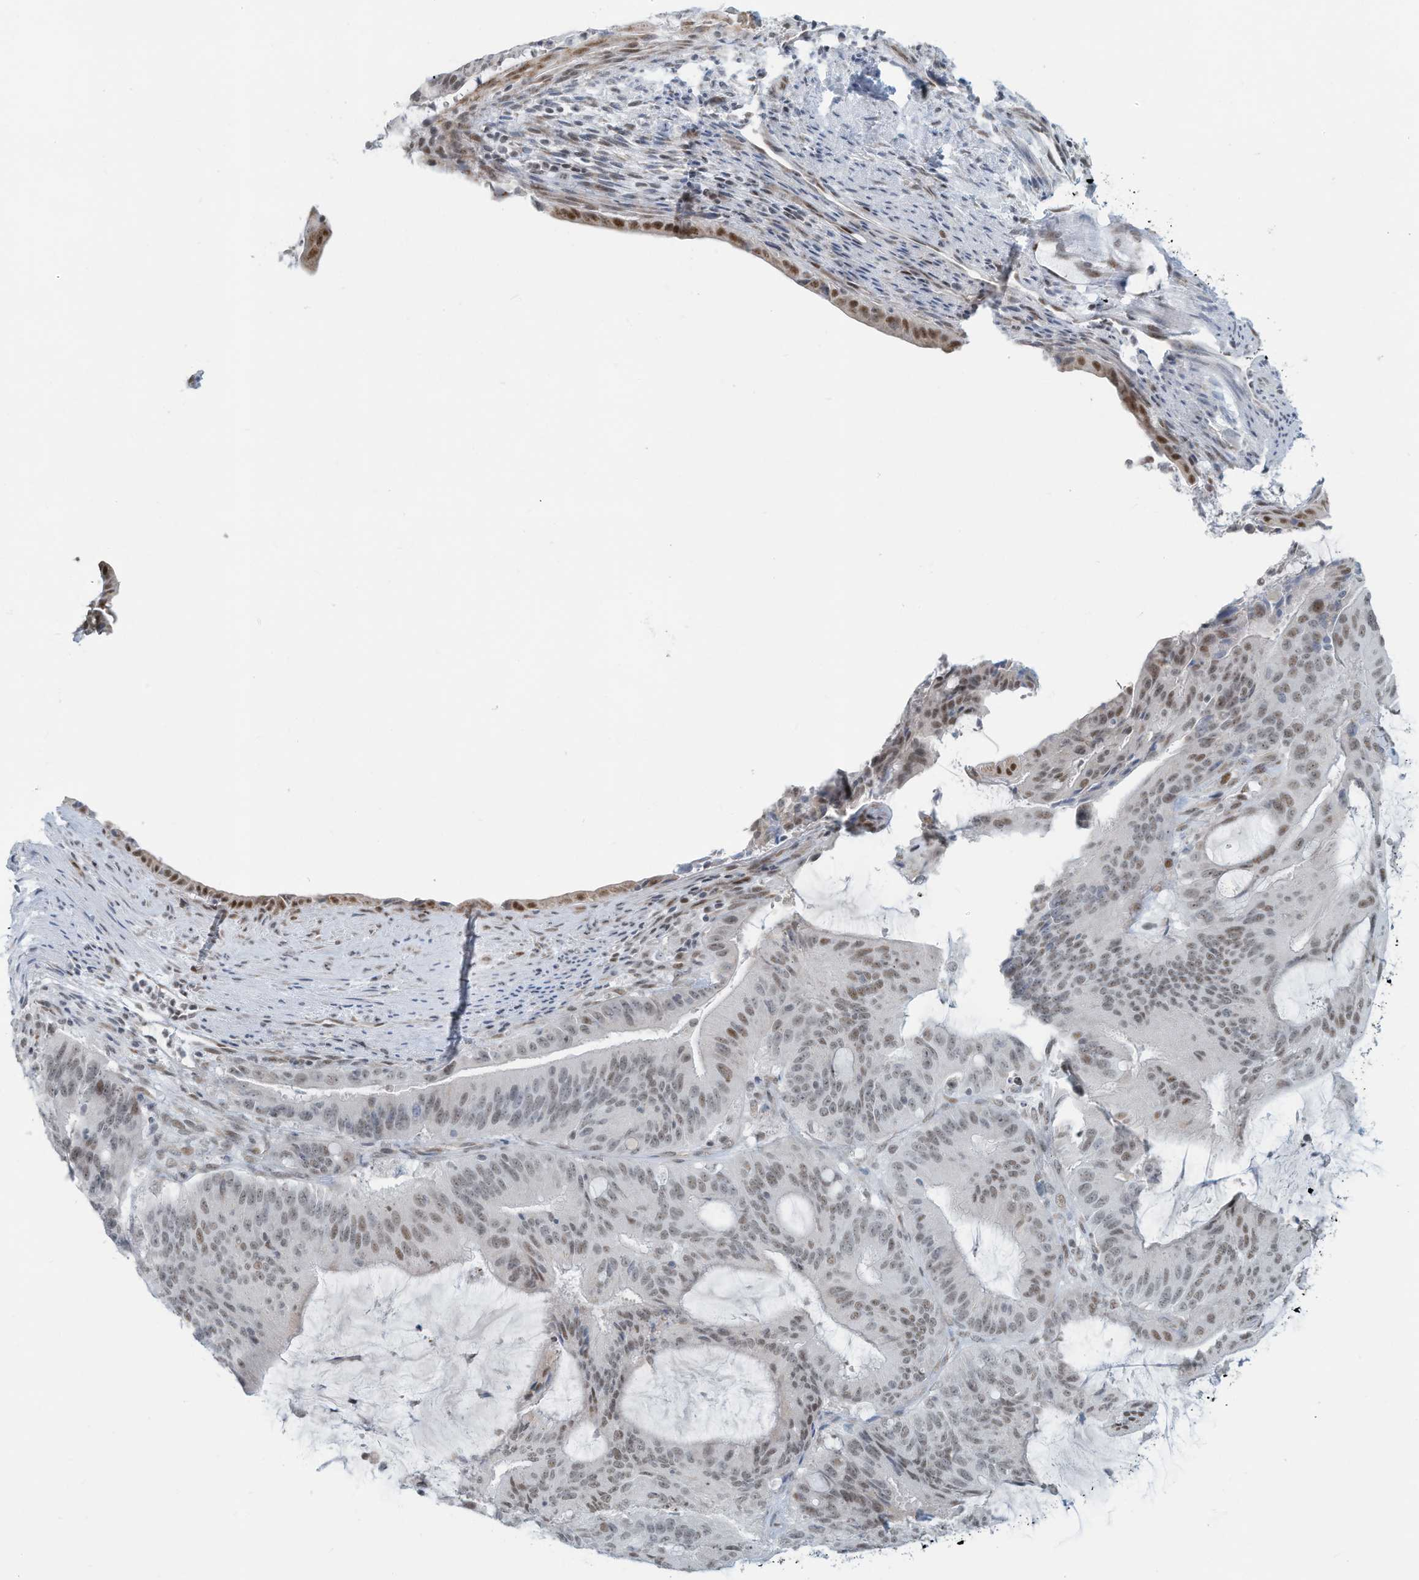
{"staining": {"intensity": "moderate", "quantity": ">75%", "location": "nuclear"}, "tissue": "liver cancer", "cell_type": "Tumor cells", "image_type": "cancer", "snomed": [{"axis": "morphology", "description": "Normal tissue, NOS"}, {"axis": "morphology", "description": "Cholangiocarcinoma"}, {"axis": "topography", "description": "Liver"}, {"axis": "topography", "description": "Peripheral nerve tissue"}], "caption": "Immunohistochemistry of liver cancer (cholangiocarcinoma) shows medium levels of moderate nuclear staining in approximately >75% of tumor cells. The staining was performed using DAB, with brown indicating positive protein expression. Nuclei are stained blue with hematoxylin.", "gene": "SARNP", "patient": {"sex": "female", "age": 73}}